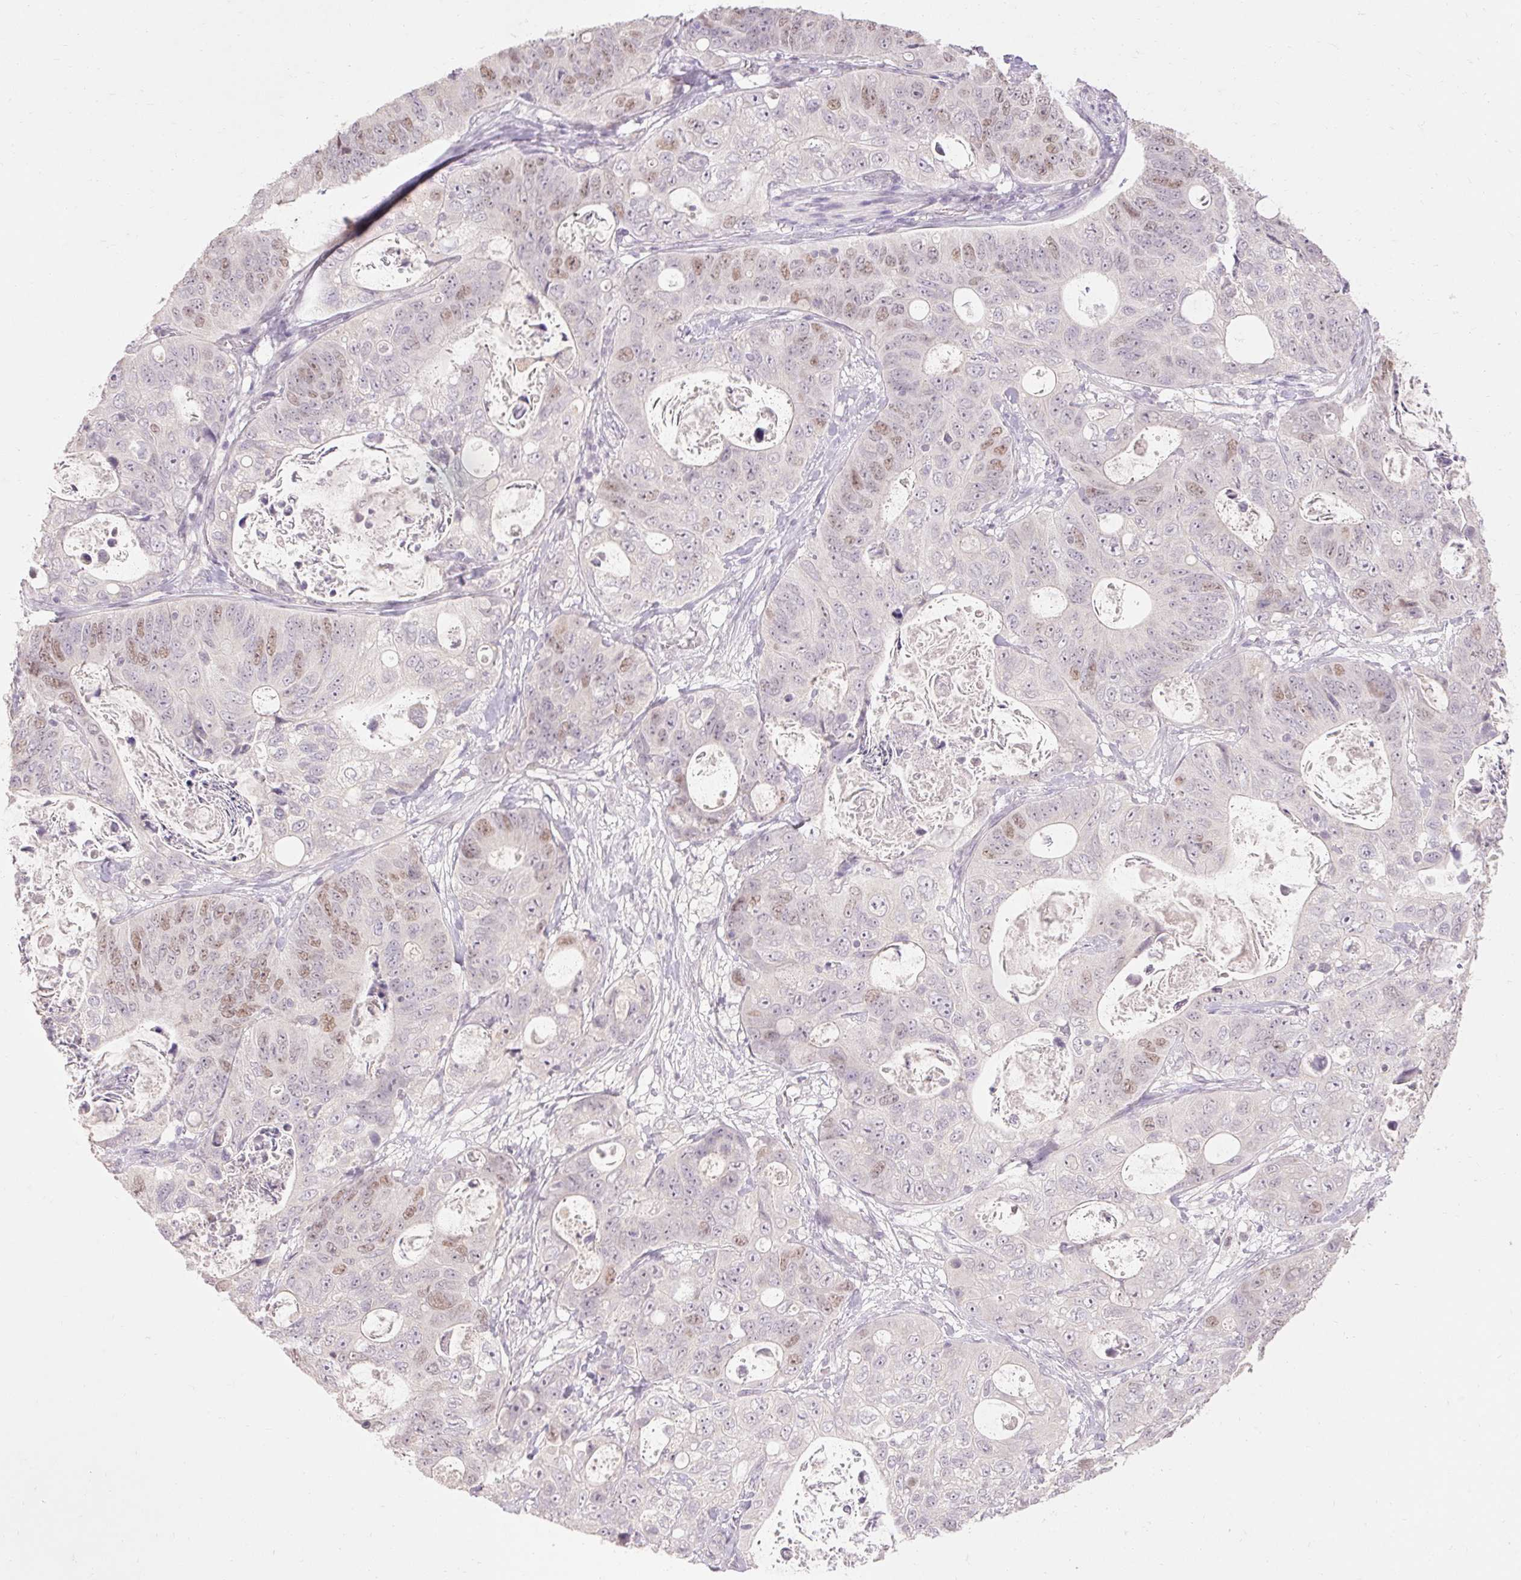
{"staining": {"intensity": "moderate", "quantity": "25%-75%", "location": "nuclear"}, "tissue": "stomach cancer", "cell_type": "Tumor cells", "image_type": "cancer", "snomed": [{"axis": "morphology", "description": "Normal tissue, NOS"}, {"axis": "morphology", "description": "Adenocarcinoma, NOS"}, {"axis": "topography", "description": "Stomach"}], "caption": "DAB (3,3'-diaminobenzidine) immunohistochemical staining of stomach adenocarcinoma reveals moderate nuclear protein staining in about 25%-75% of tumor cells.", "gene": "SKP2", "patient": {"sex": "female", "age": 89}}